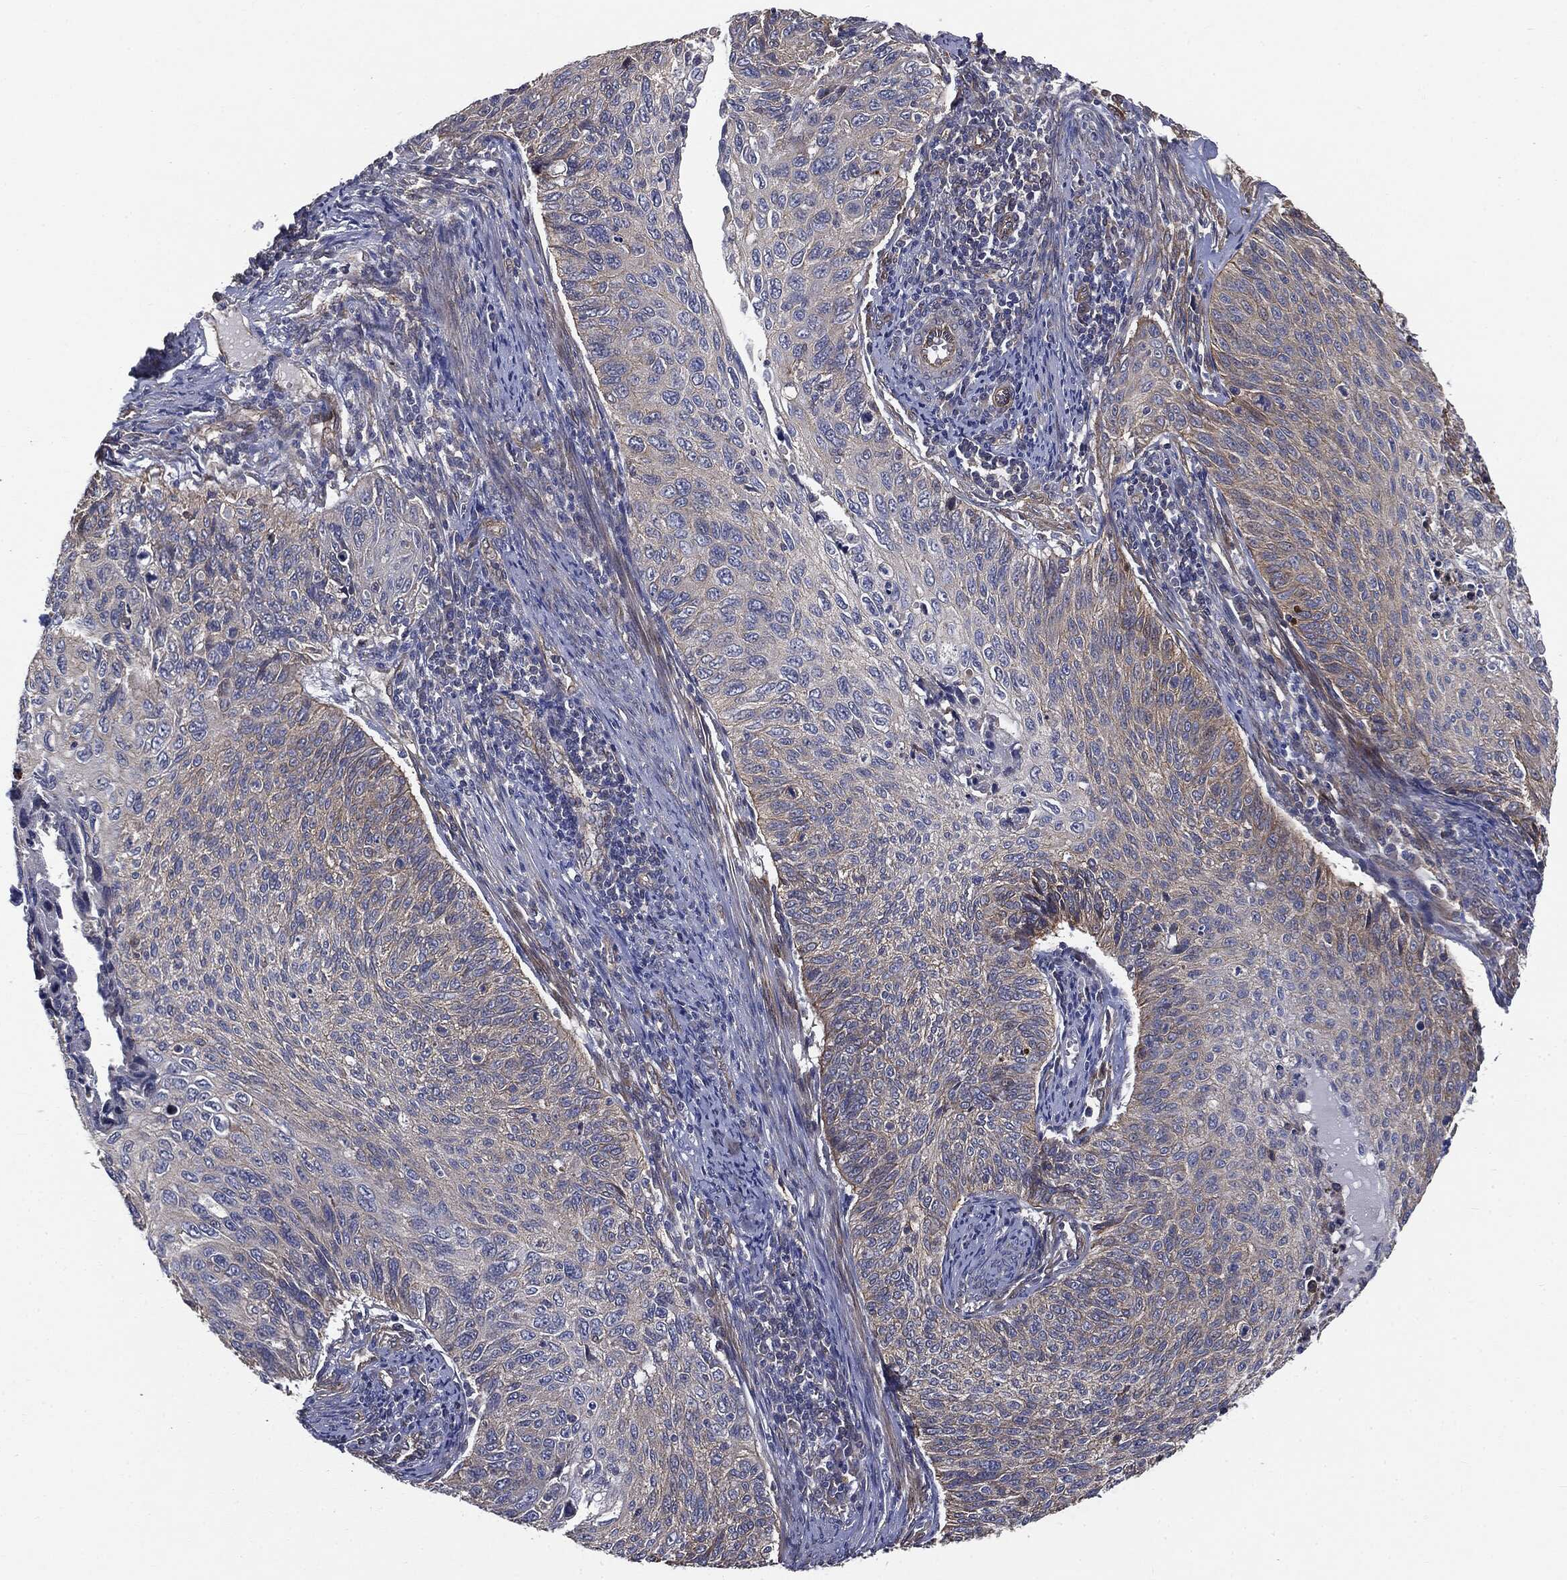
{"staining": {"intensity": "weak", "quantity": "<25%", "location": "cytoplasmic/membranous"}, "tissue": "cervical cancer", "cell_type": "Tumor cells", "image_type": "cancer", "snomed": [{"axis": "morphology", "description": "Squamous cell carcinoma, NOS"}, {"axis": "topography", "description": "Cervix"}], "caption": "Photomicrograph shows no protein staining in tumor cells of cervical cancer (squamous cell carcinoma) tissue.", "gene": "EPS15L1", "patient": {"sex": "female", "age": 70}}